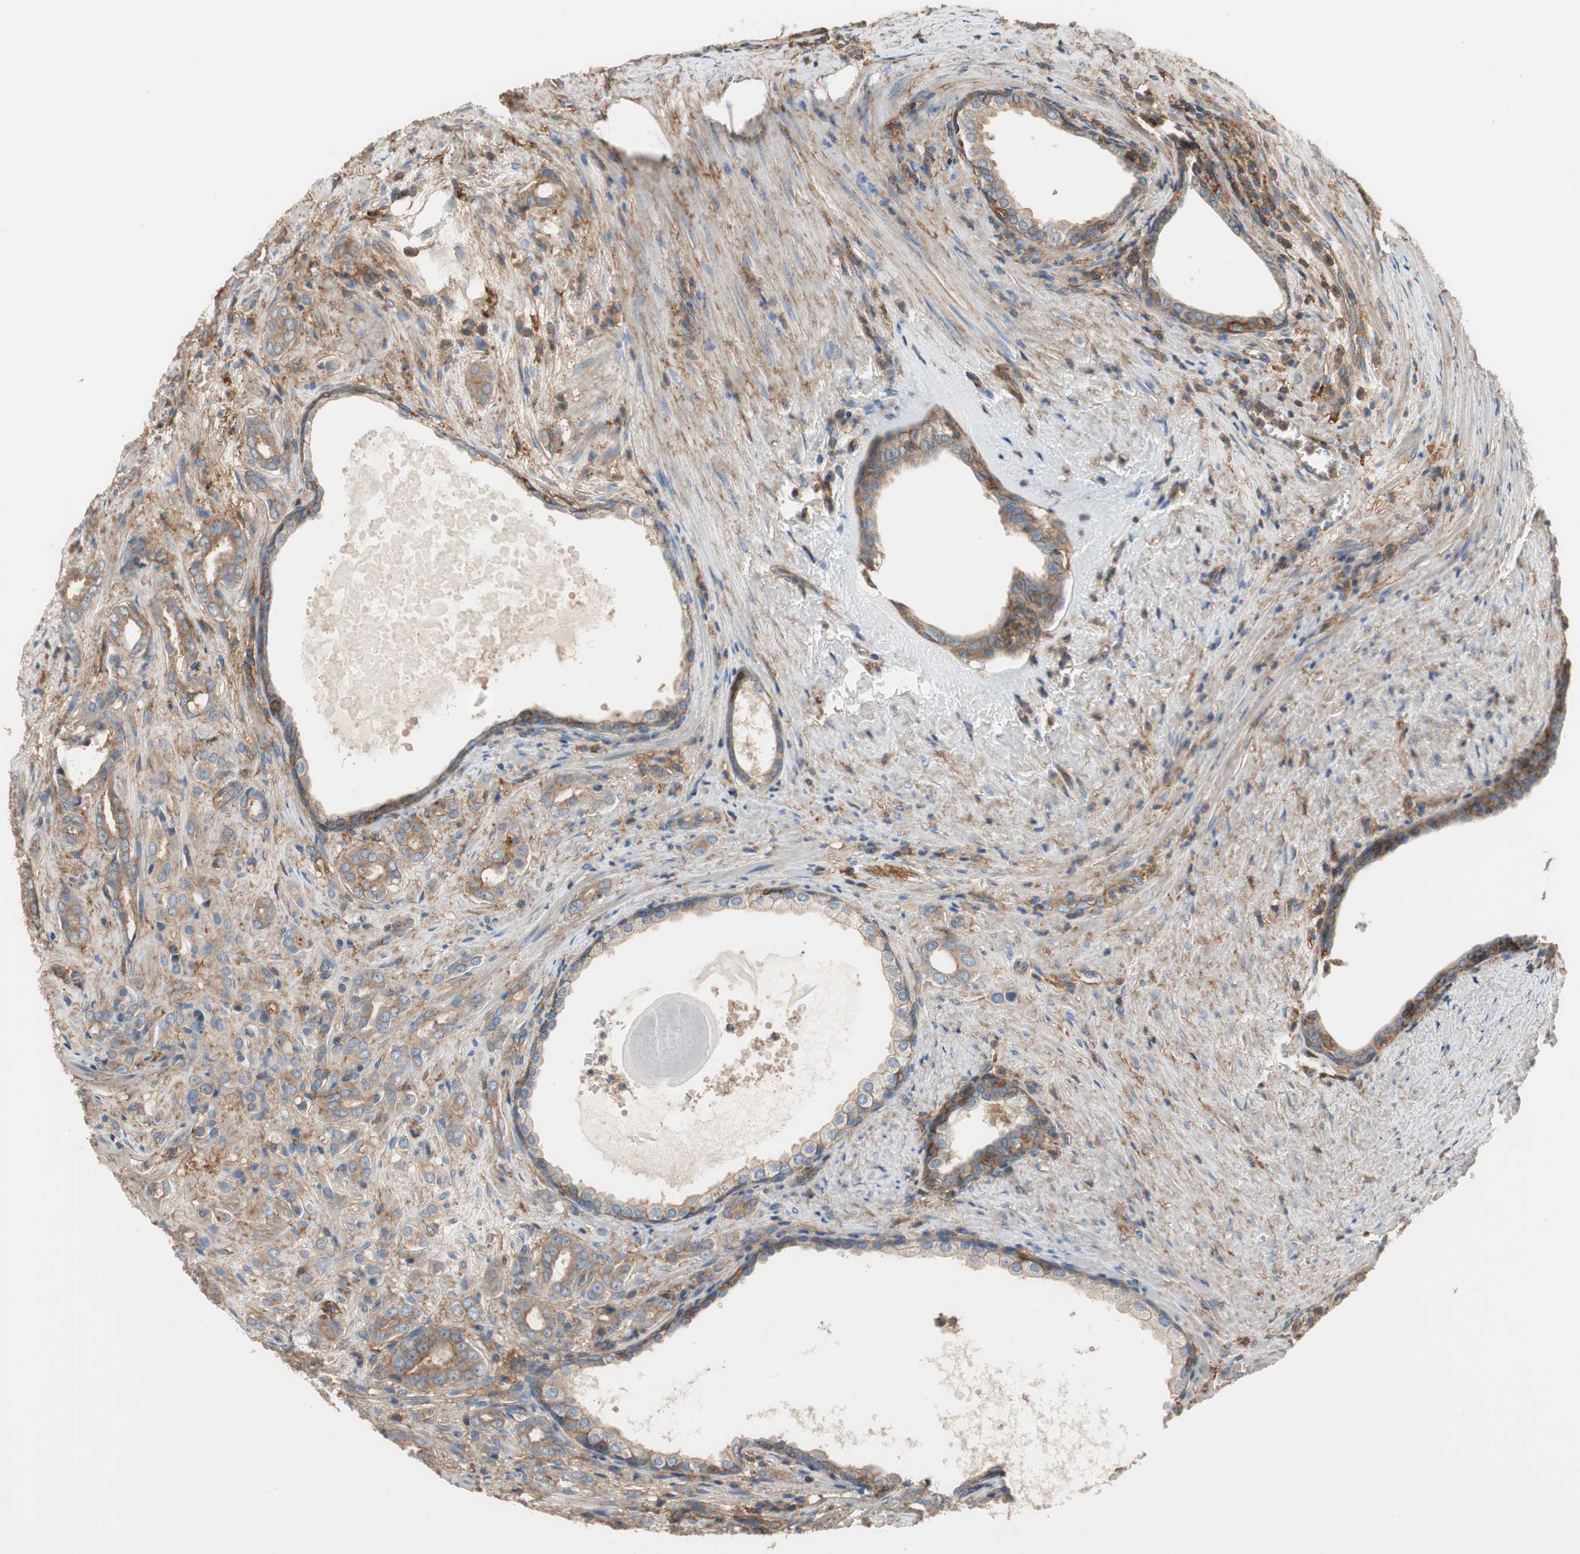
{"staining": {"intensity": "moderate", "quantity": ">75%", "location": "cytoplasmic/membranous"}, "tissue": "prostate cancer", "cell_type": "Tumor cells", "image_type": "cancer", "snomed": [{"axis": "morphology", "description": "Adenocarcinoma, High grade"}, {"axis": "topography", "description": "Prostate"}], "caption": "Immunohistochemistry (IHC) micrograph of prostate cancer stained for a protein (brown), which shows medium levels of moderate cytoplasmic/membranous staining in approximately >75% of tumor cells.", "gene": "IL1RL1", "patient": {"sex": "male", "age": 64}}